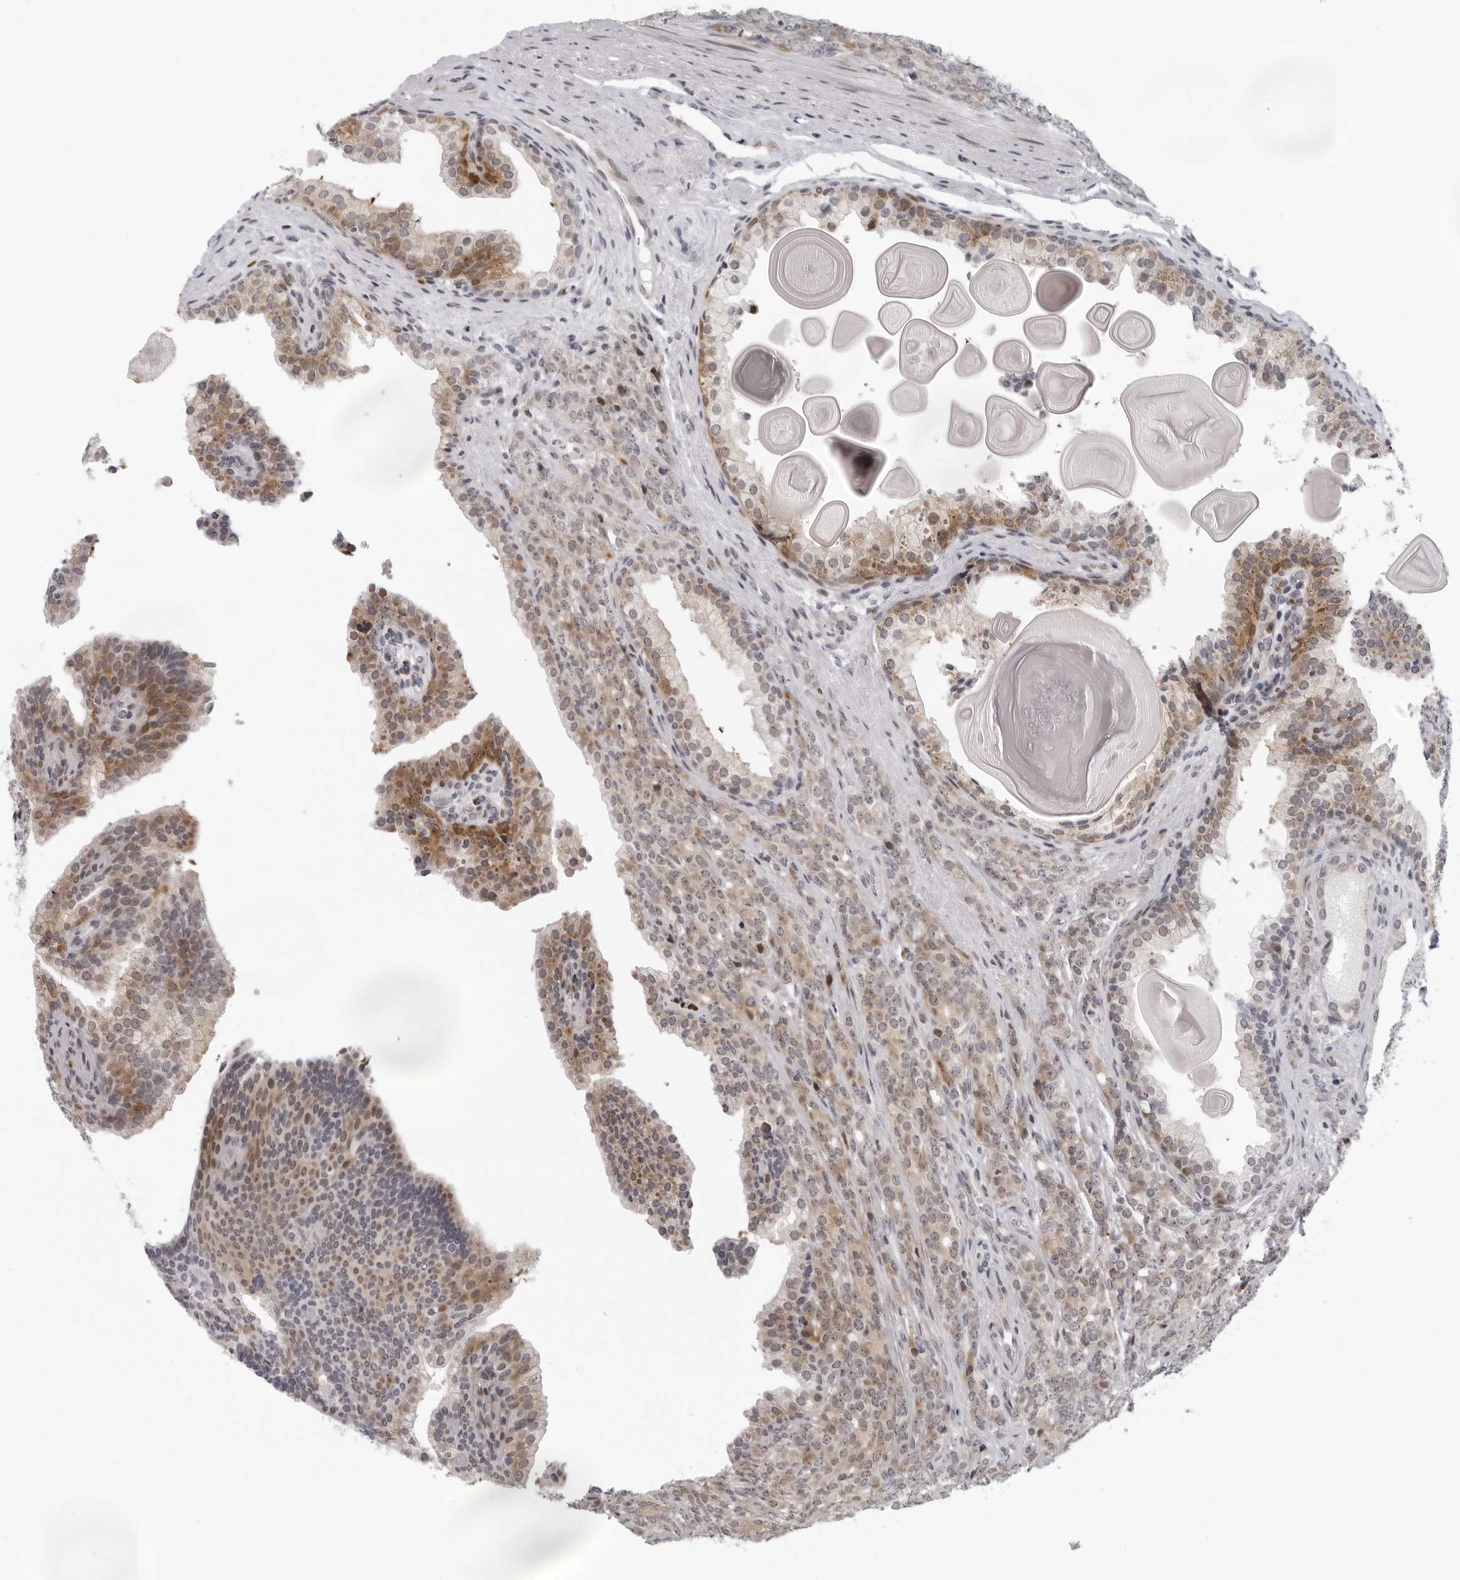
{"staining": {"intensity": "weak", "quantity": ">75%", "location": "cytoplasmic/membranous"}, "tissue": "prostate cancer", "cell_type": "Tumor cells", "image_type": "cancer", "snomed": [{"axis": "morphology", "description": "Adenocarcinoma, High grade"}, {"axis": "topography", "description": "Prostate"}], "caption": "IHC of prostate cancer (adenocarcinoma (high-grade)) shows low levels of weak cytoplasmic/membranous staining in approximately >75% of tumor cells.", "gene": "PIP4K2C", "patient": {"sex": "male", "age": 62}}